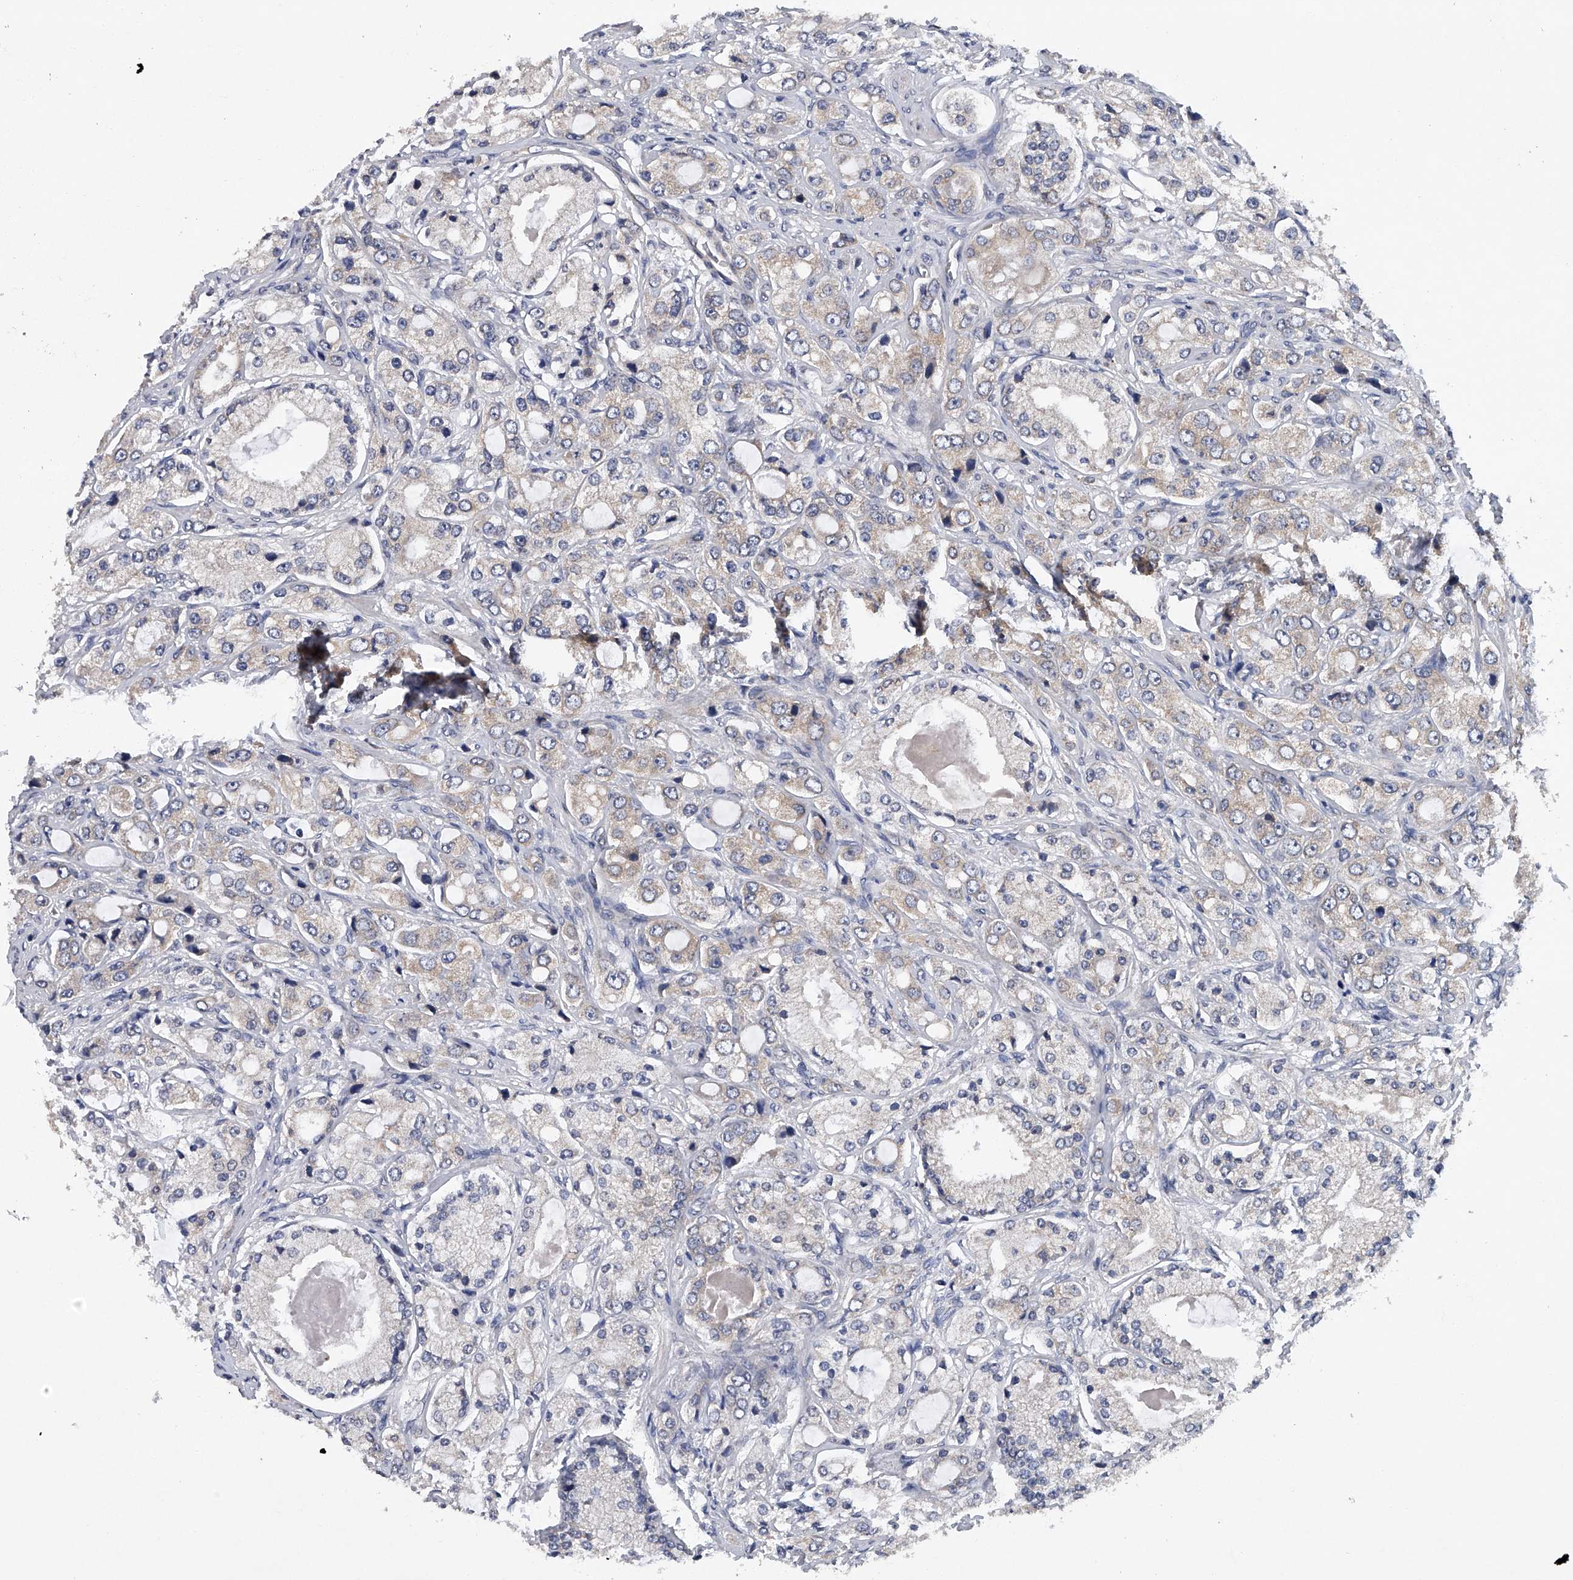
{"staining": {"intensity": "weak", "quantity": "<25%", "location": "cytoplasmic/membranous"}, "tissue": "prostate cancer", "cell_type": "Tumor cells", "image_type": "cancer", "snomed": [{"axis": "morphology", "description": "Adenocarcinoma, High grade"}, {"axis": "topography", "description": "Prostate"}], "caption": "DAB immunohistochemical staining of human high-grade adenocarcinoma (prostate) displays no significant expression in tumor cells.", "gene": "RNF5", "patient": {"sex": "male", "age": 65}}